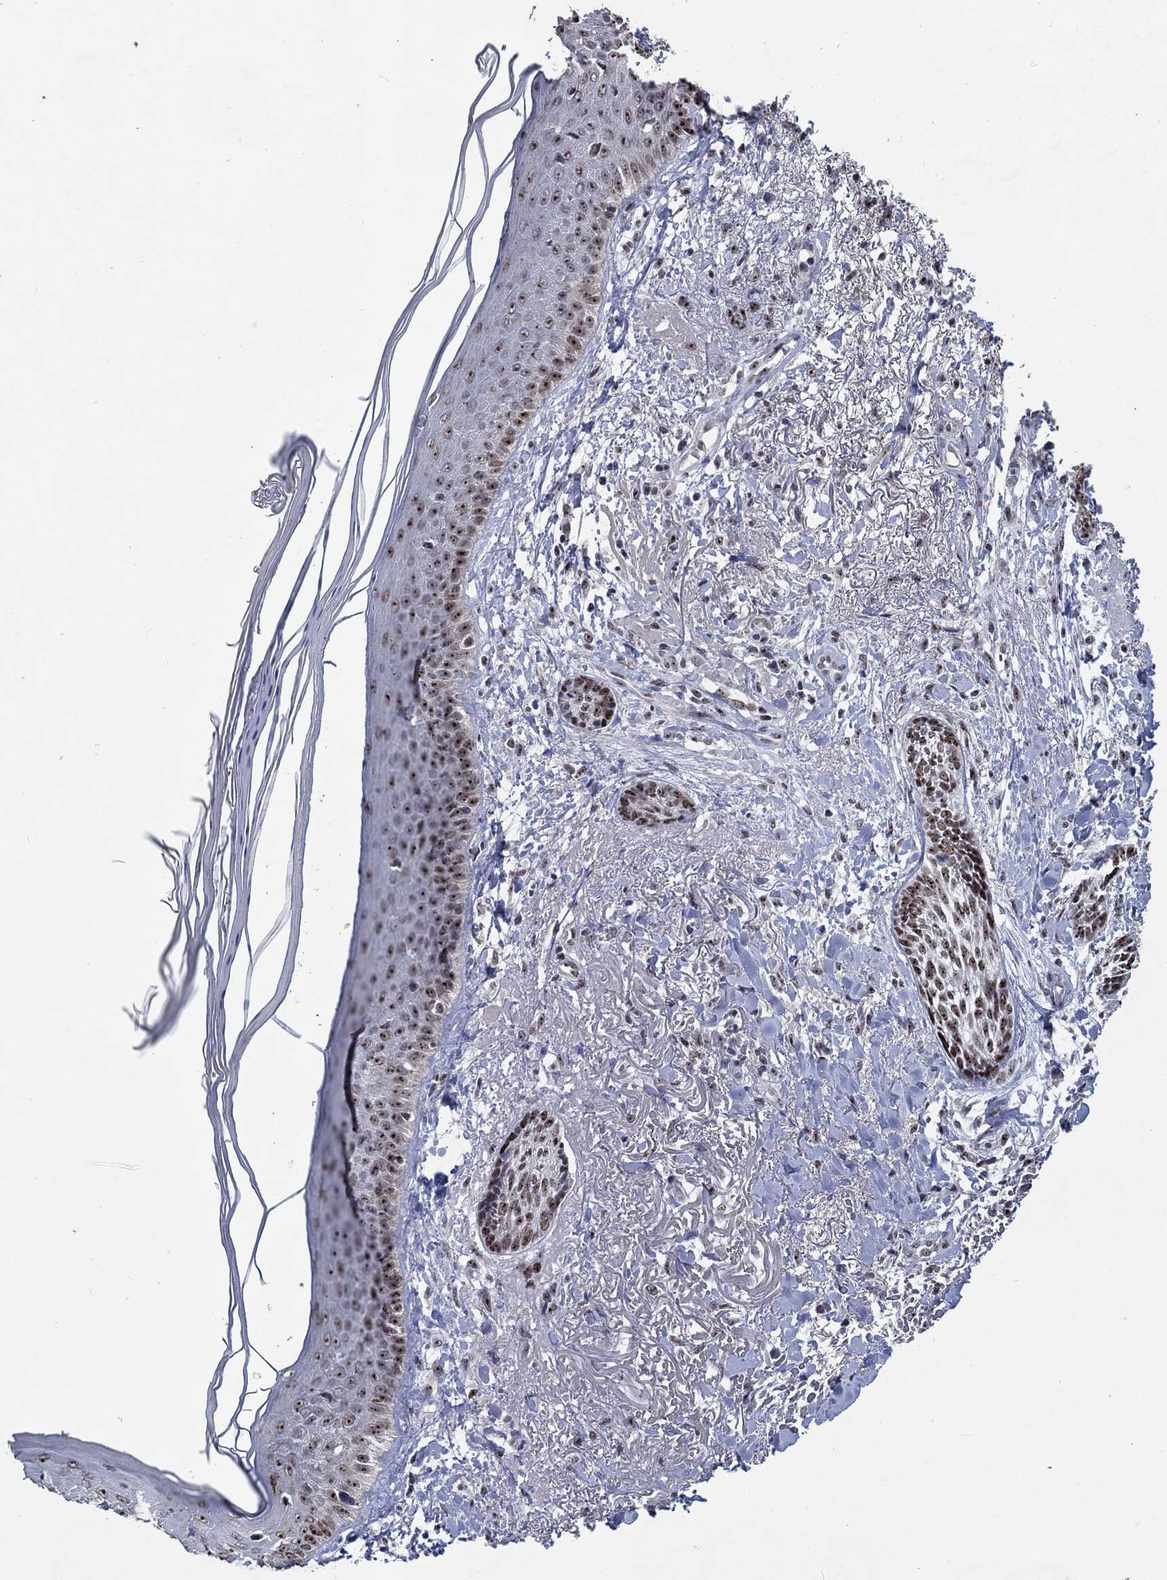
{"staining": {"intensity": "strong", "quantity": "25%-75%", "location": "nuclear"}, "tissue": "skin cancer", "cell_type": "Tumor cells", "image_type": "cancer", "snomed": [{"axis": "morphology", "description": "Normal tissue, NOS"}, {"axis": "morphology", "description": "Basal cell carcinoma"}, {"axis": "topography", "description": "Skin"}], "caption": "Protein expression analysis of basal cell carcinoma (skin) demonstrates strong nuclear expression in about 25%-75% of tumor cells. (IHC, brightfield microscopy, high magnification).", "gene": "HTN1", "patient": {"sex": "male", "age": 84}}